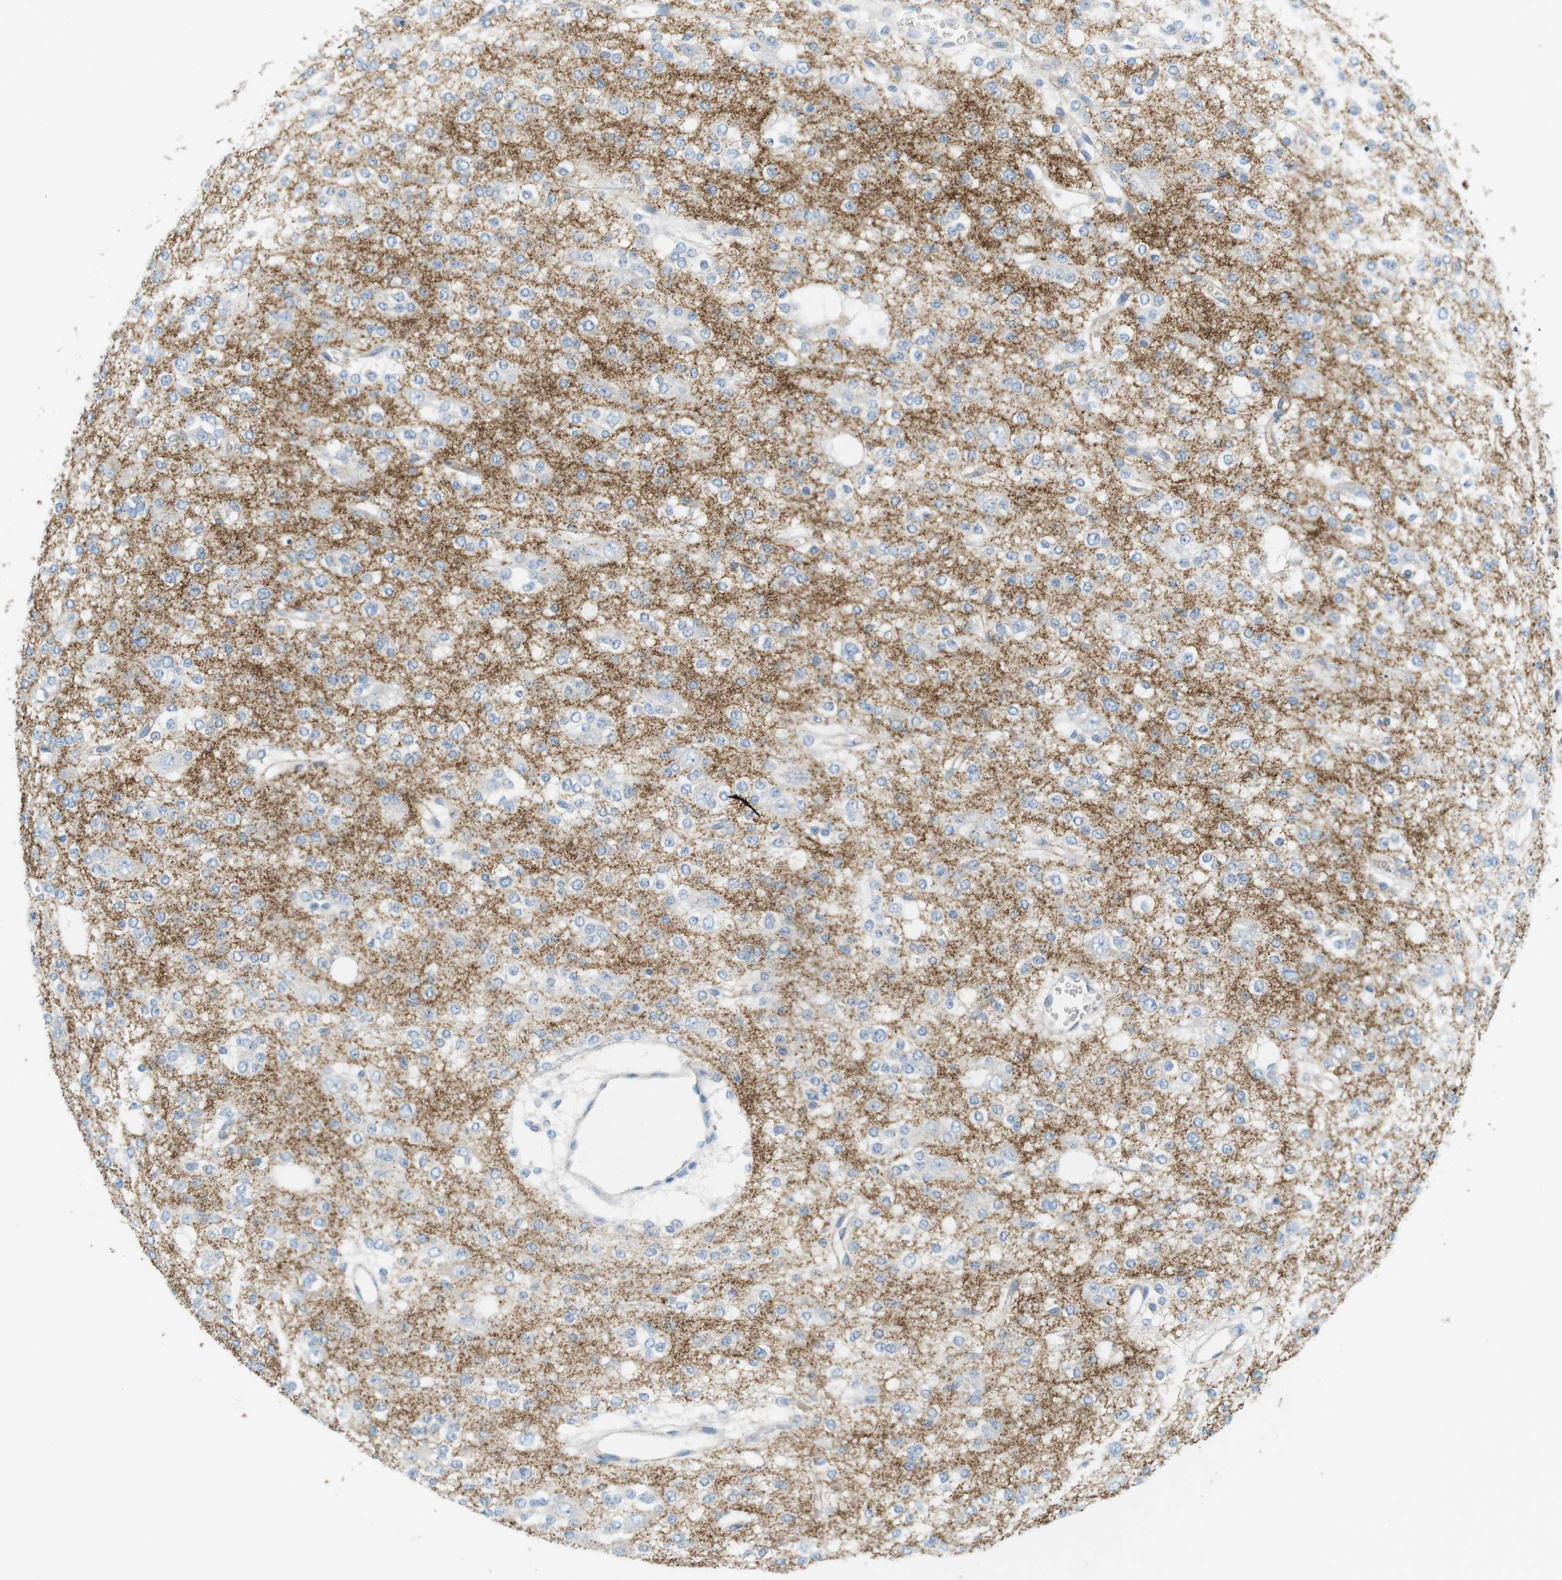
{"staining": {"intensity": "negative", "quantity": "none", "location": "none"}, "tissue": "glioma", "cell_type": "Tumor cells", "image_type": "cancer", "snomed": [{"axis": "morphology", "description": "Glioma, malignant, Low grade"}, {"axis": "topography", "description": "Brain"}], "caption": "Malignant glioma (low-grade) was stained to show a protein in brown. There is no significant positivity in tumor cells.", "gene": "VAMP1", "patient": {"sex": "male", "age": 38}}